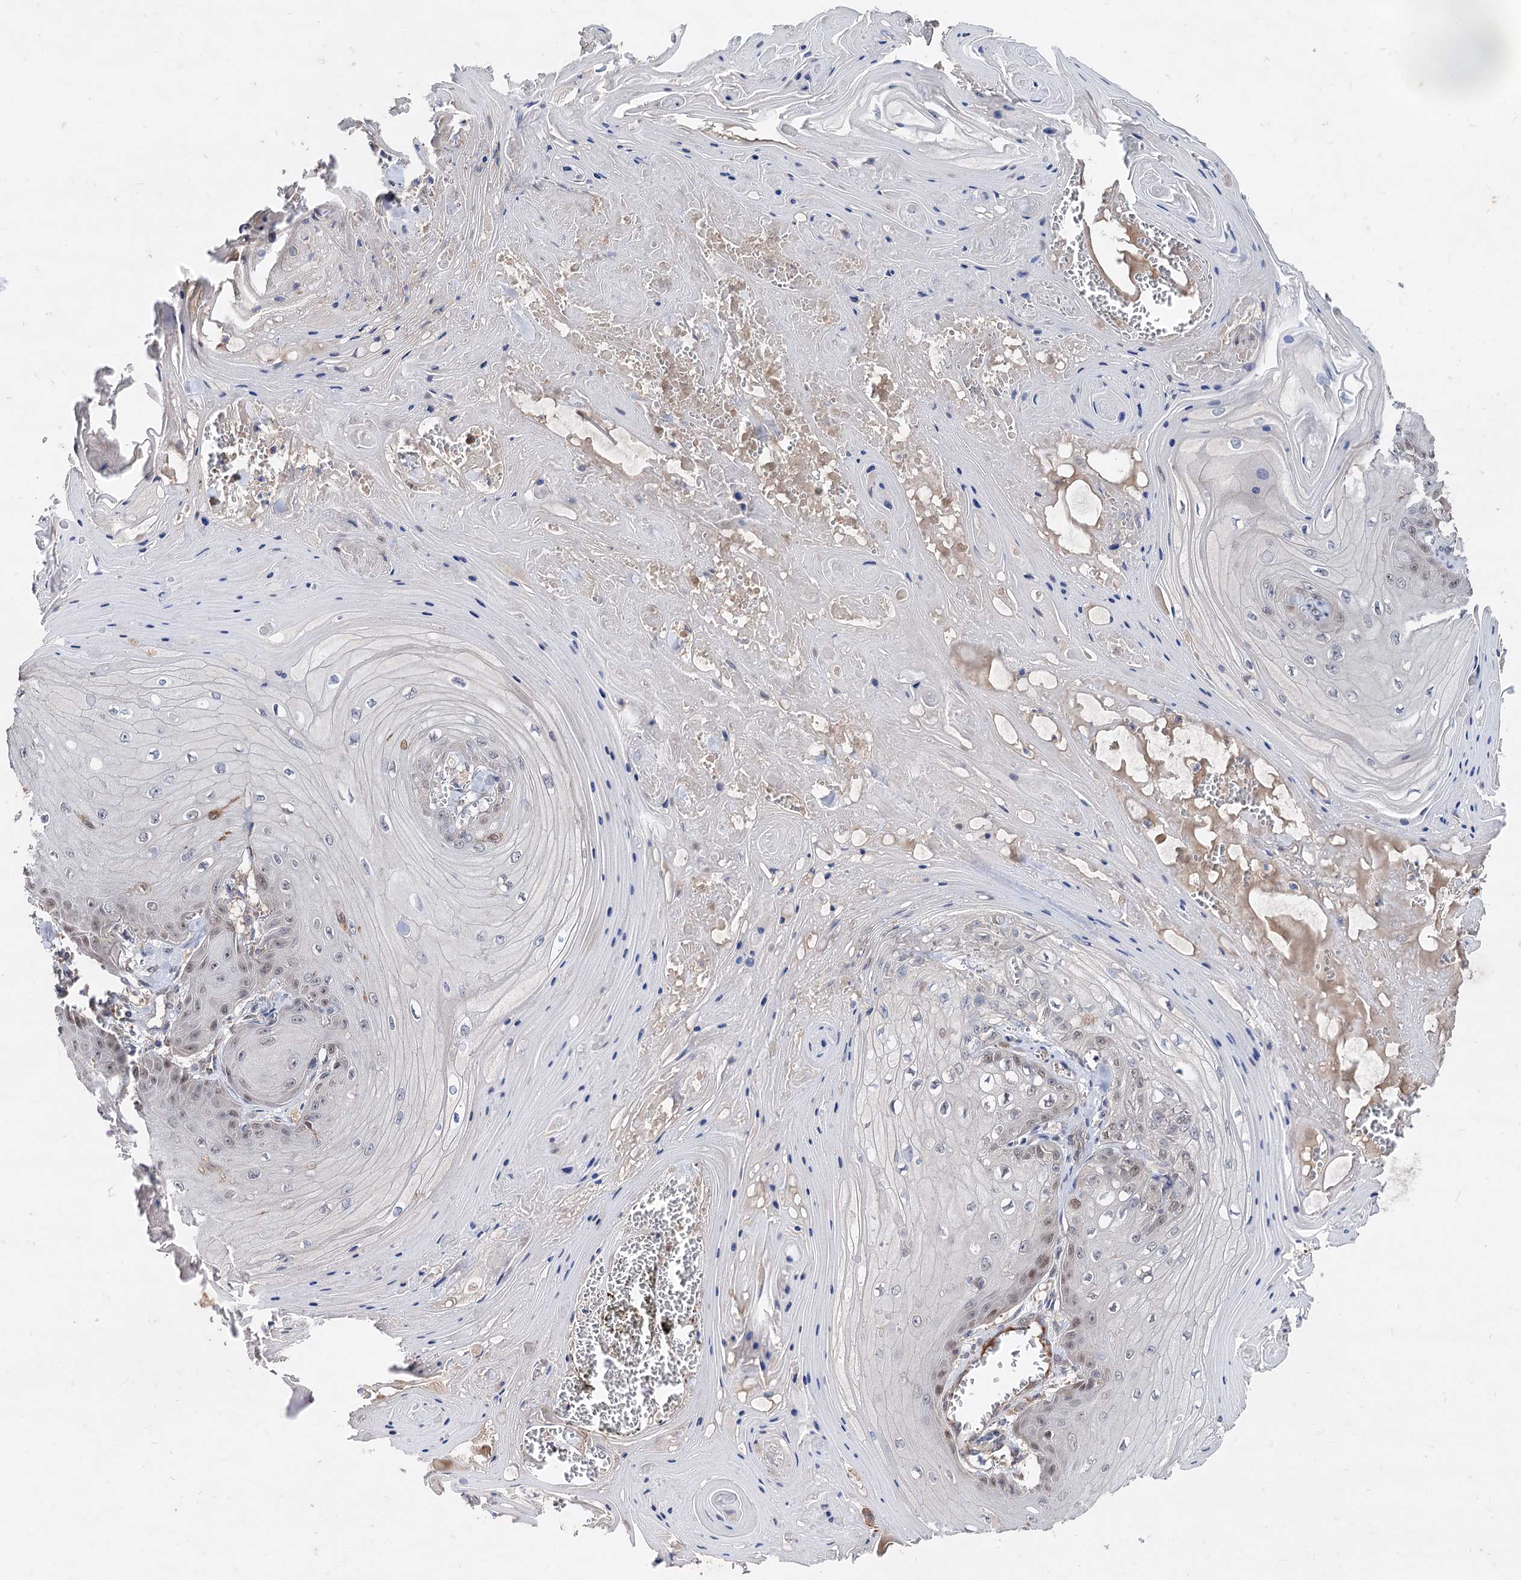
{"staining": {"intensity": "weak", "quantity": "25%-75%", "location": "nuclear"}, "tissue": "skin cancer", "cell_type": "Tumor cells", "image_type": "cancer", "snomed": [{"axis": "morphology", "description": "Squamous cell carcinoma, NOS"}, {"axis": "topography", "description": "Skin"}], "caption": "About 25%-75% of tumor cells in skin cancer (squamous cell carcinoma) reveal weak nuclear protein staining as visualized by brown immunohistochemical staining.", "gene": "NUDCD2", "patient": {"sex": "male", "age": 74}}